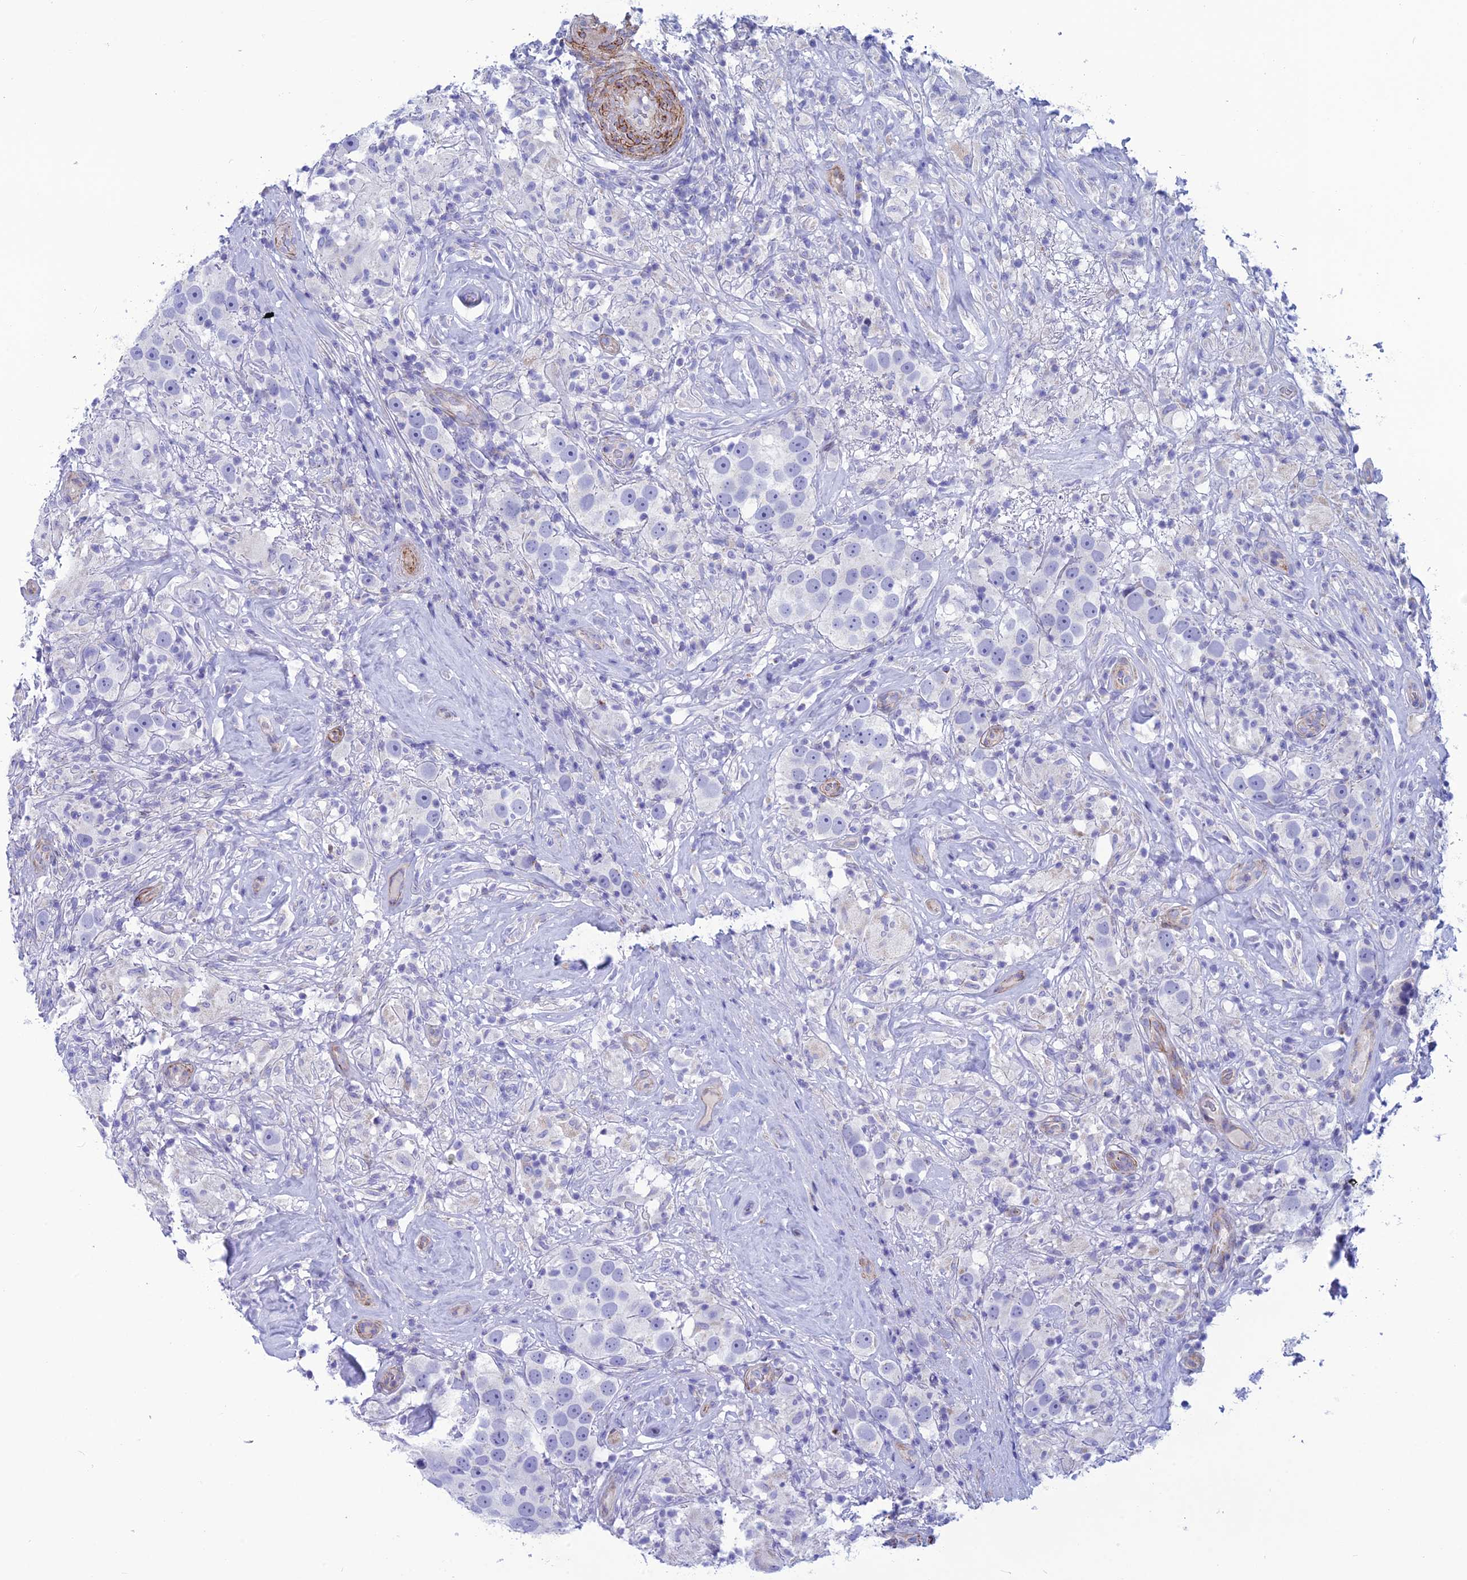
{"staining": {"intensity": "negative", "quantity": "none", "location": "none"}, "tissue": "testis cancer", "cell_type": "Tumor cells", "image_type": "cancer", "snomed": [{"axis": "morphology", "description": "Seminoma, NOS"}, {"axis": "topography", "description": "Testis"}], "caption": "Tumor cells show no significant staining in seminoma (testis). The staining was performed using DAB to visualize the protein expression in brown, while the nuclei were stained in blue with hematoxylin (Magnification: 20x).", "gene": "POMGNT1", "patient": {"sex": "male", "age": 49}}